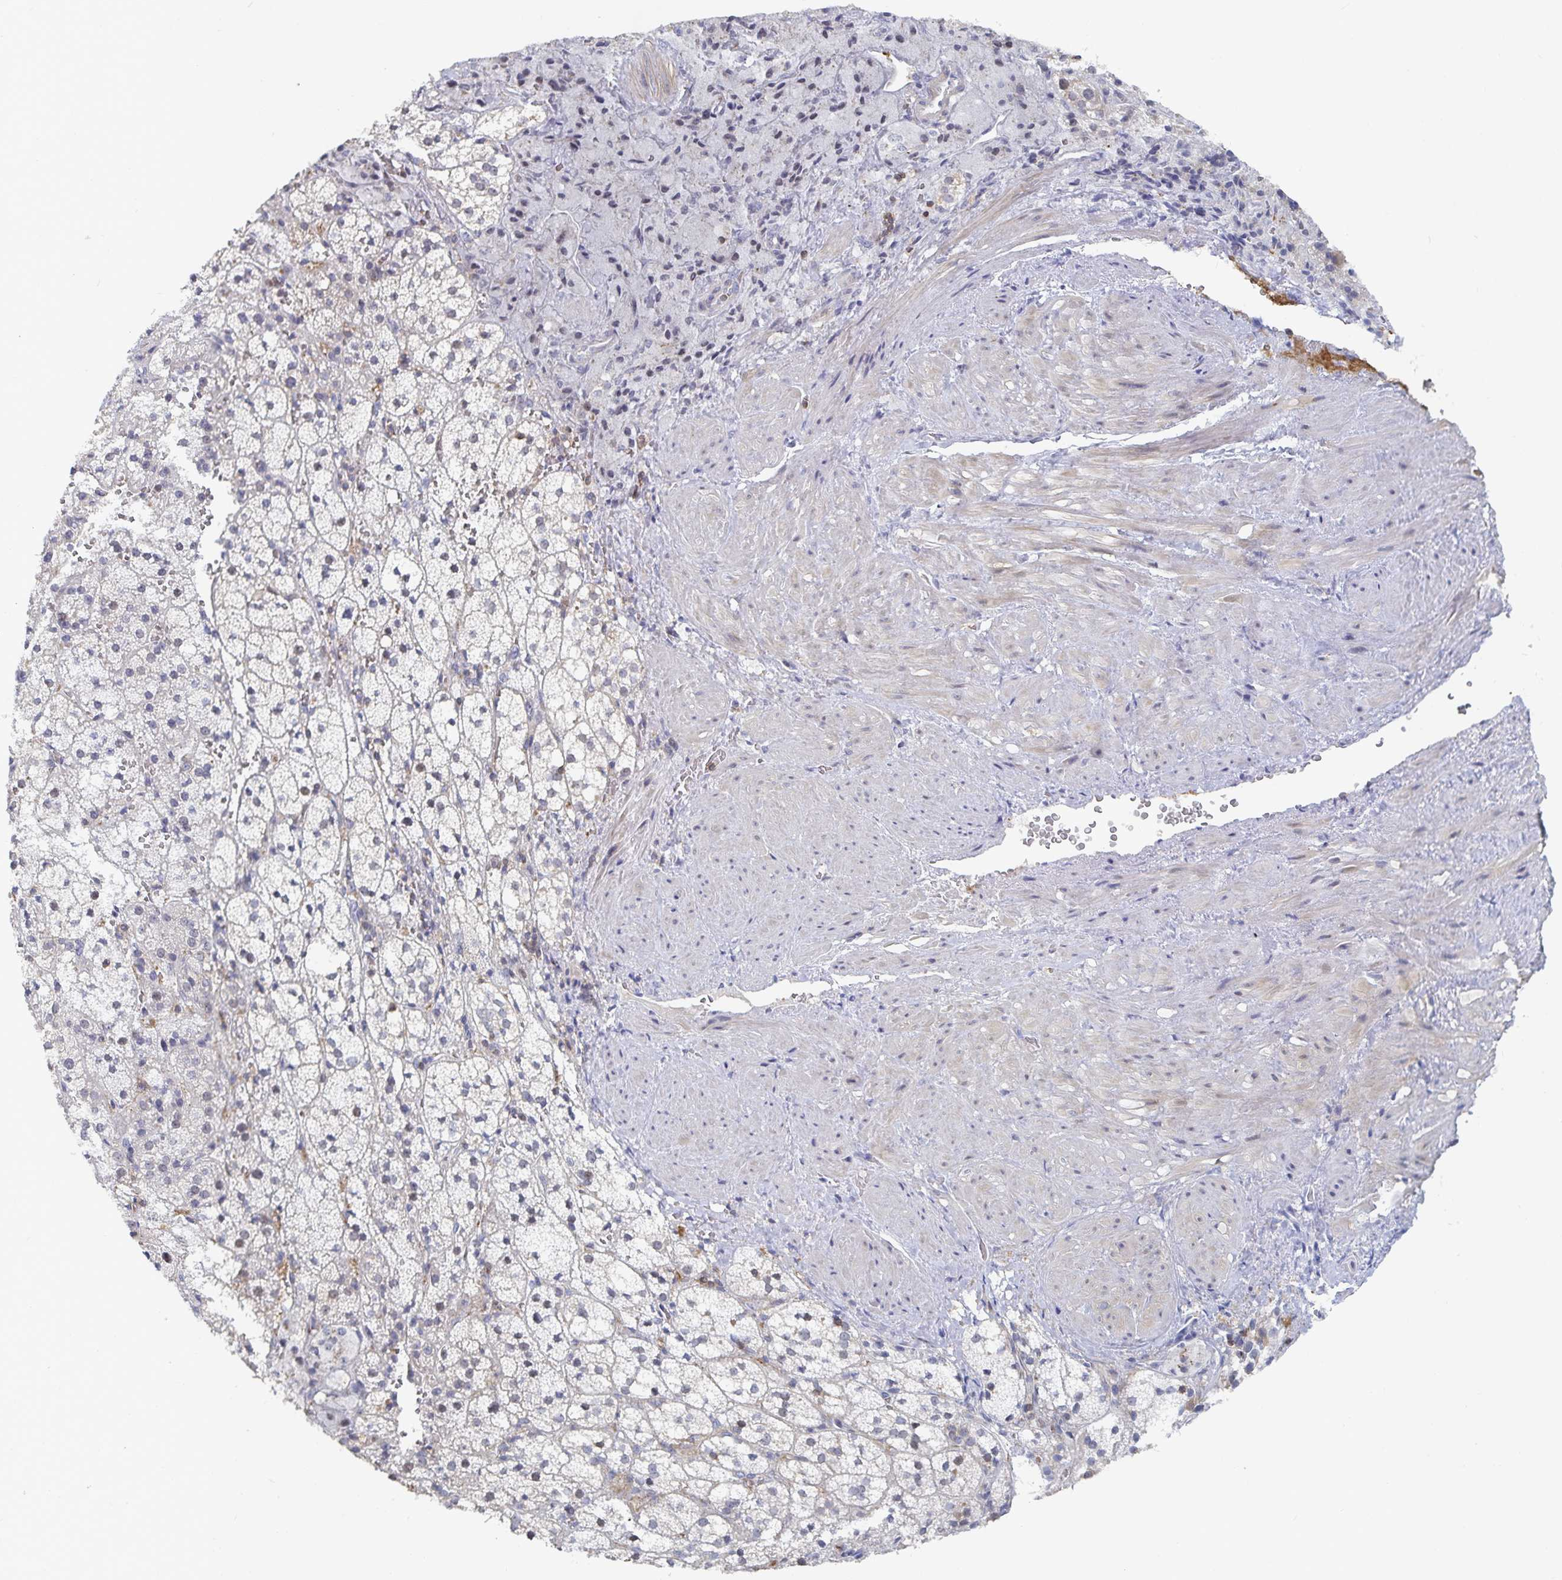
{"staining": {"intensity": "negative", "quantity": "none", "location": "none"}, "tissue": "adrenal gland", "cell_type": "Glandular cells", "image_type": "normal", "snomed": [{"axis": "morphology", "description": "Normal tissue, NOS"}, {"axis": "topography", "description": "Adrenal gland"}], "caption": "Unremarkable adrenal gland was stained to show a protein in brown. There is no significant positivity in glandular cells. (DAB IHC with hematoxylin counter stain).", "gene": "PIK3CD", "patient": {"sex": "male", "age": 53}}